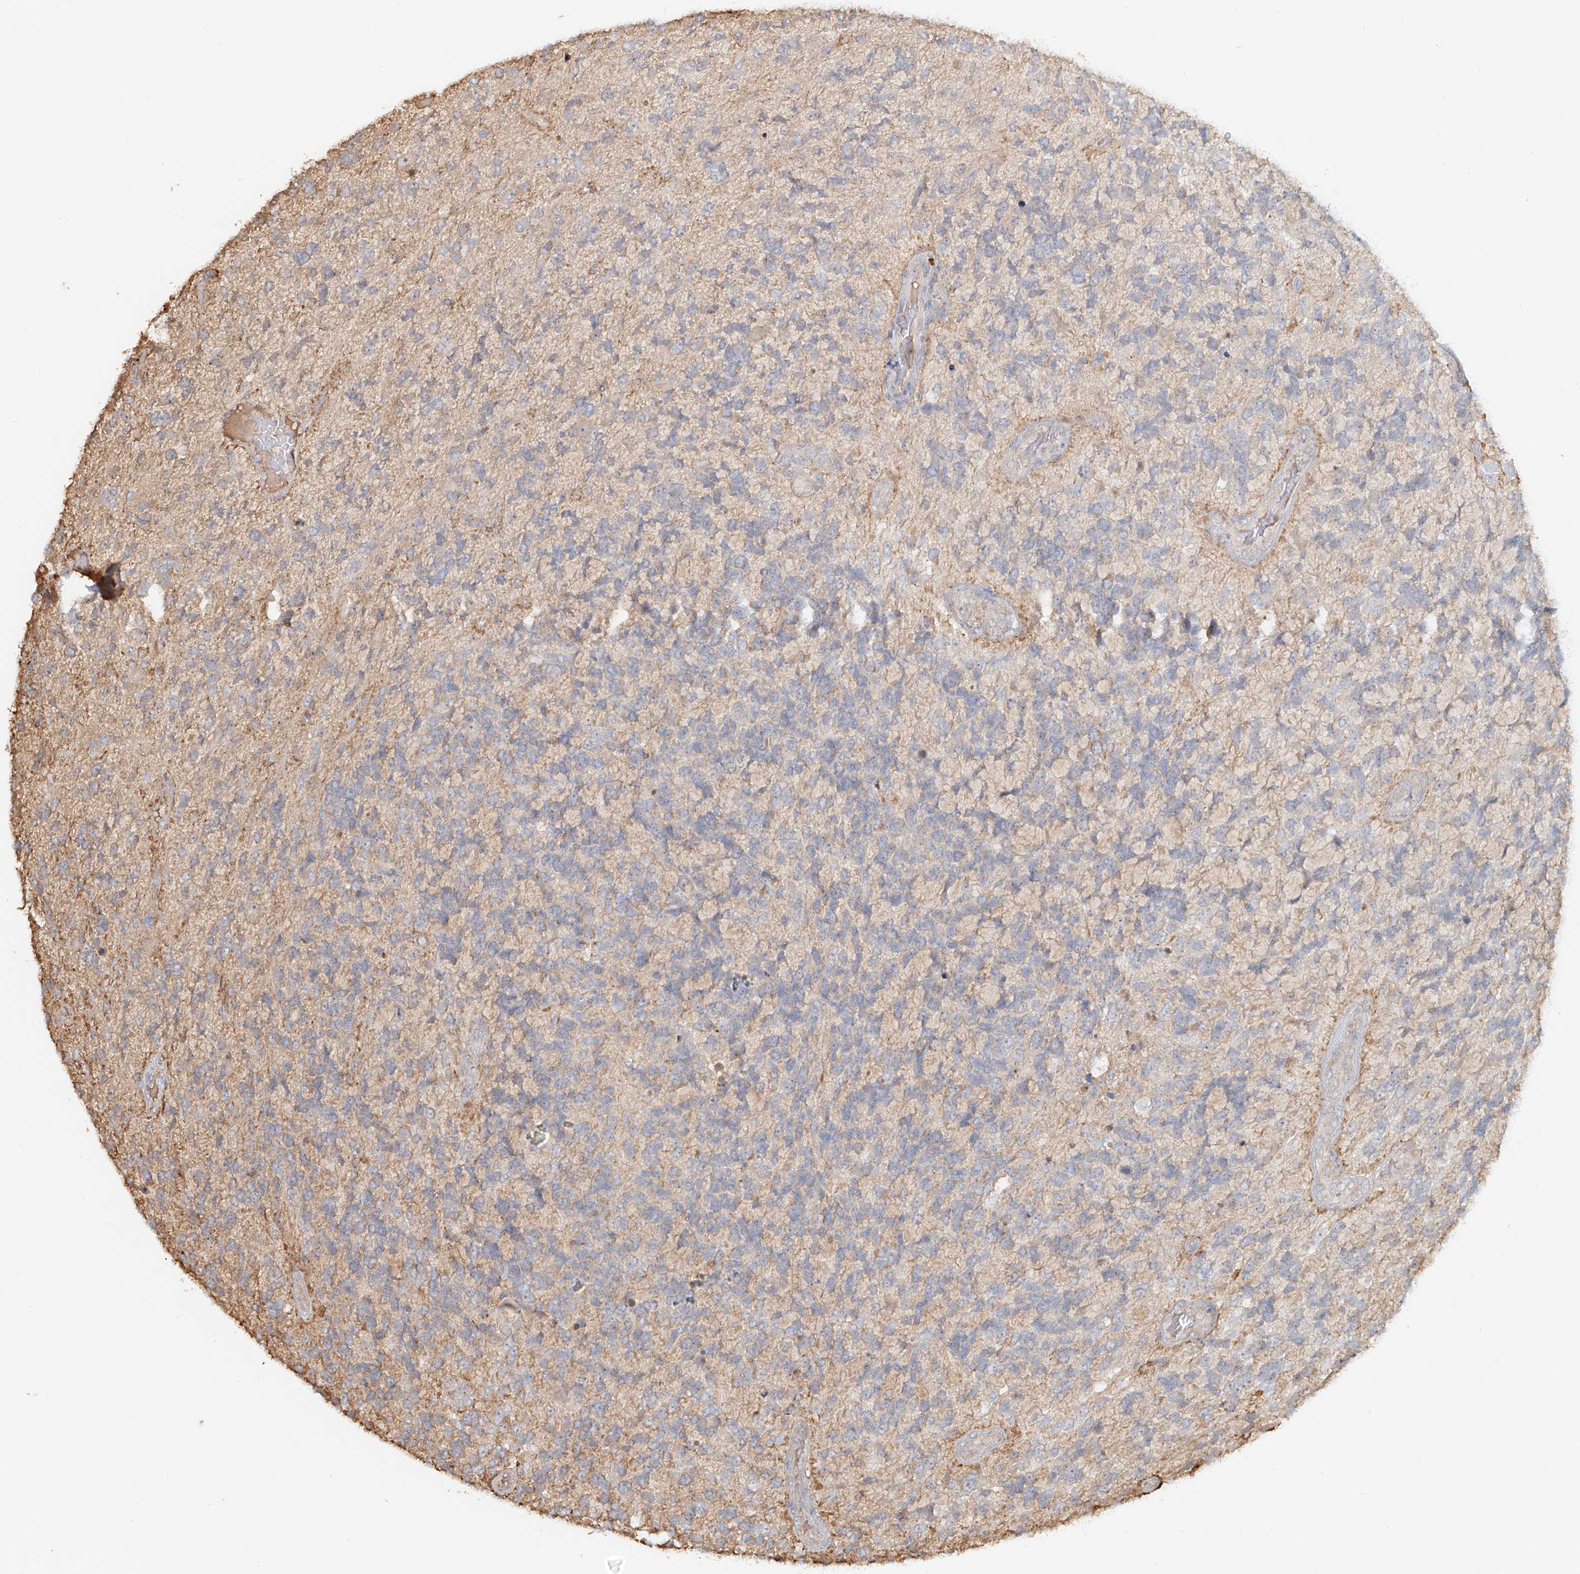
{"staining": {"intensity": "negative", "quantity": "none", "location": "none"}, "tissue": "glioma", "cell_type": "Tumor cells", "image_type": "cancer", "snomed": [{"axis": "morphology", "description": "Glioma, malignant, High grade"}, {"axis": "topography", "description": "Brain"}], "caption": "An IHC photomicrograph of glioma is shown. There is no staining in tumor cells of glioma.", "gene": "NPHS1", "patient": {"sex": "female", "age": 58}}